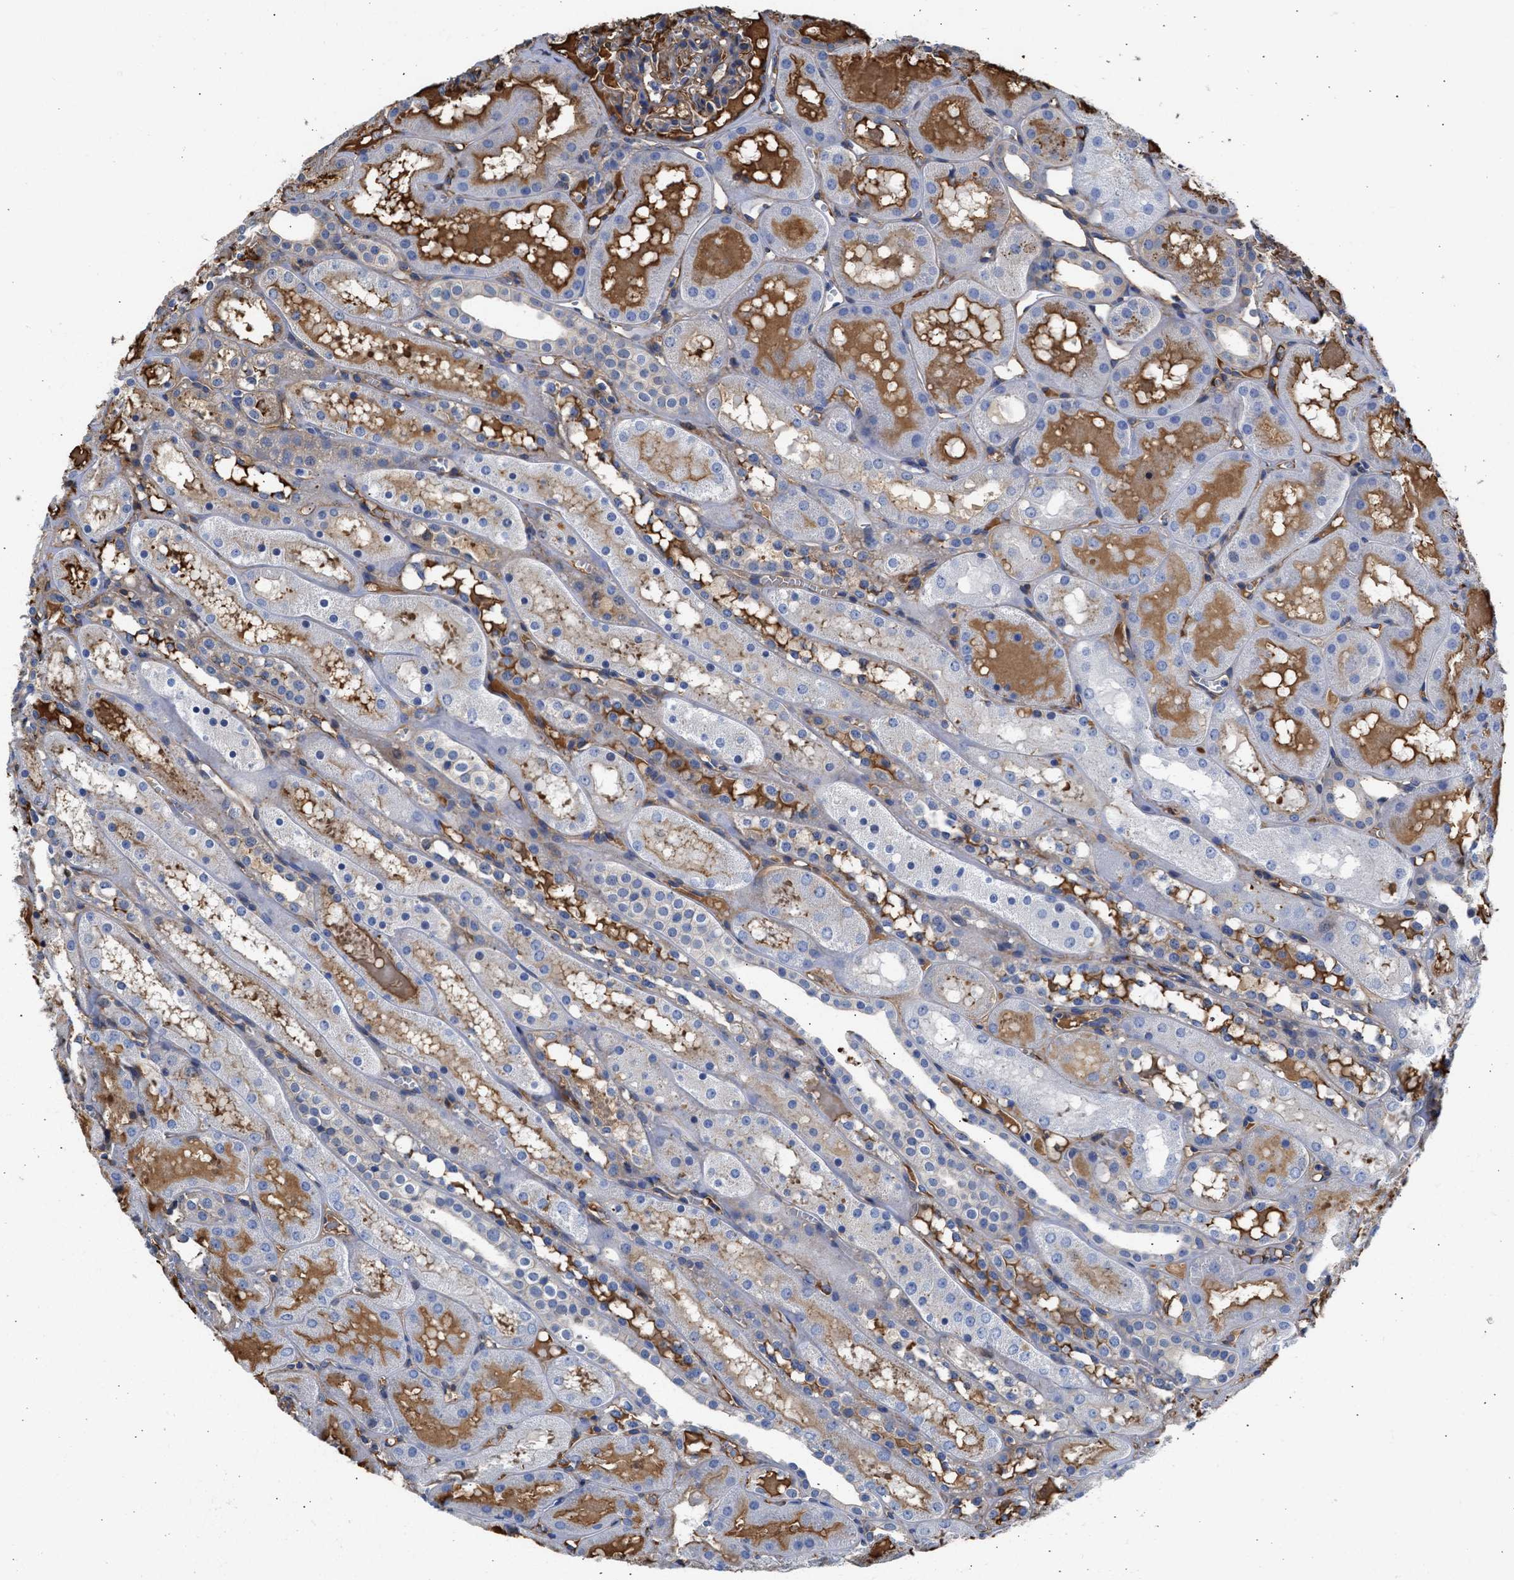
{"staining": {"intensity": "weak", "quantity": "<25%", "location": "cytoplasmic/membranous"}, "tissue": "kidney", "cell_type": "Cells in glomeruli", "image_type": "normal", "snomed": [{"axis": "morphology", "description": "Normal tissue, NOS"}, {"axis": "topography", "description": "Kidney"}, {"axis": "topography", "description": "Urinary bladder"}], "caption": "This is an immunohistochemistry histopathology image of unremarkable human kidney. There is no staining in cells in glomeruli.", "gene": "MAS1L", "patient": {"sex": "male", "age": 16}}